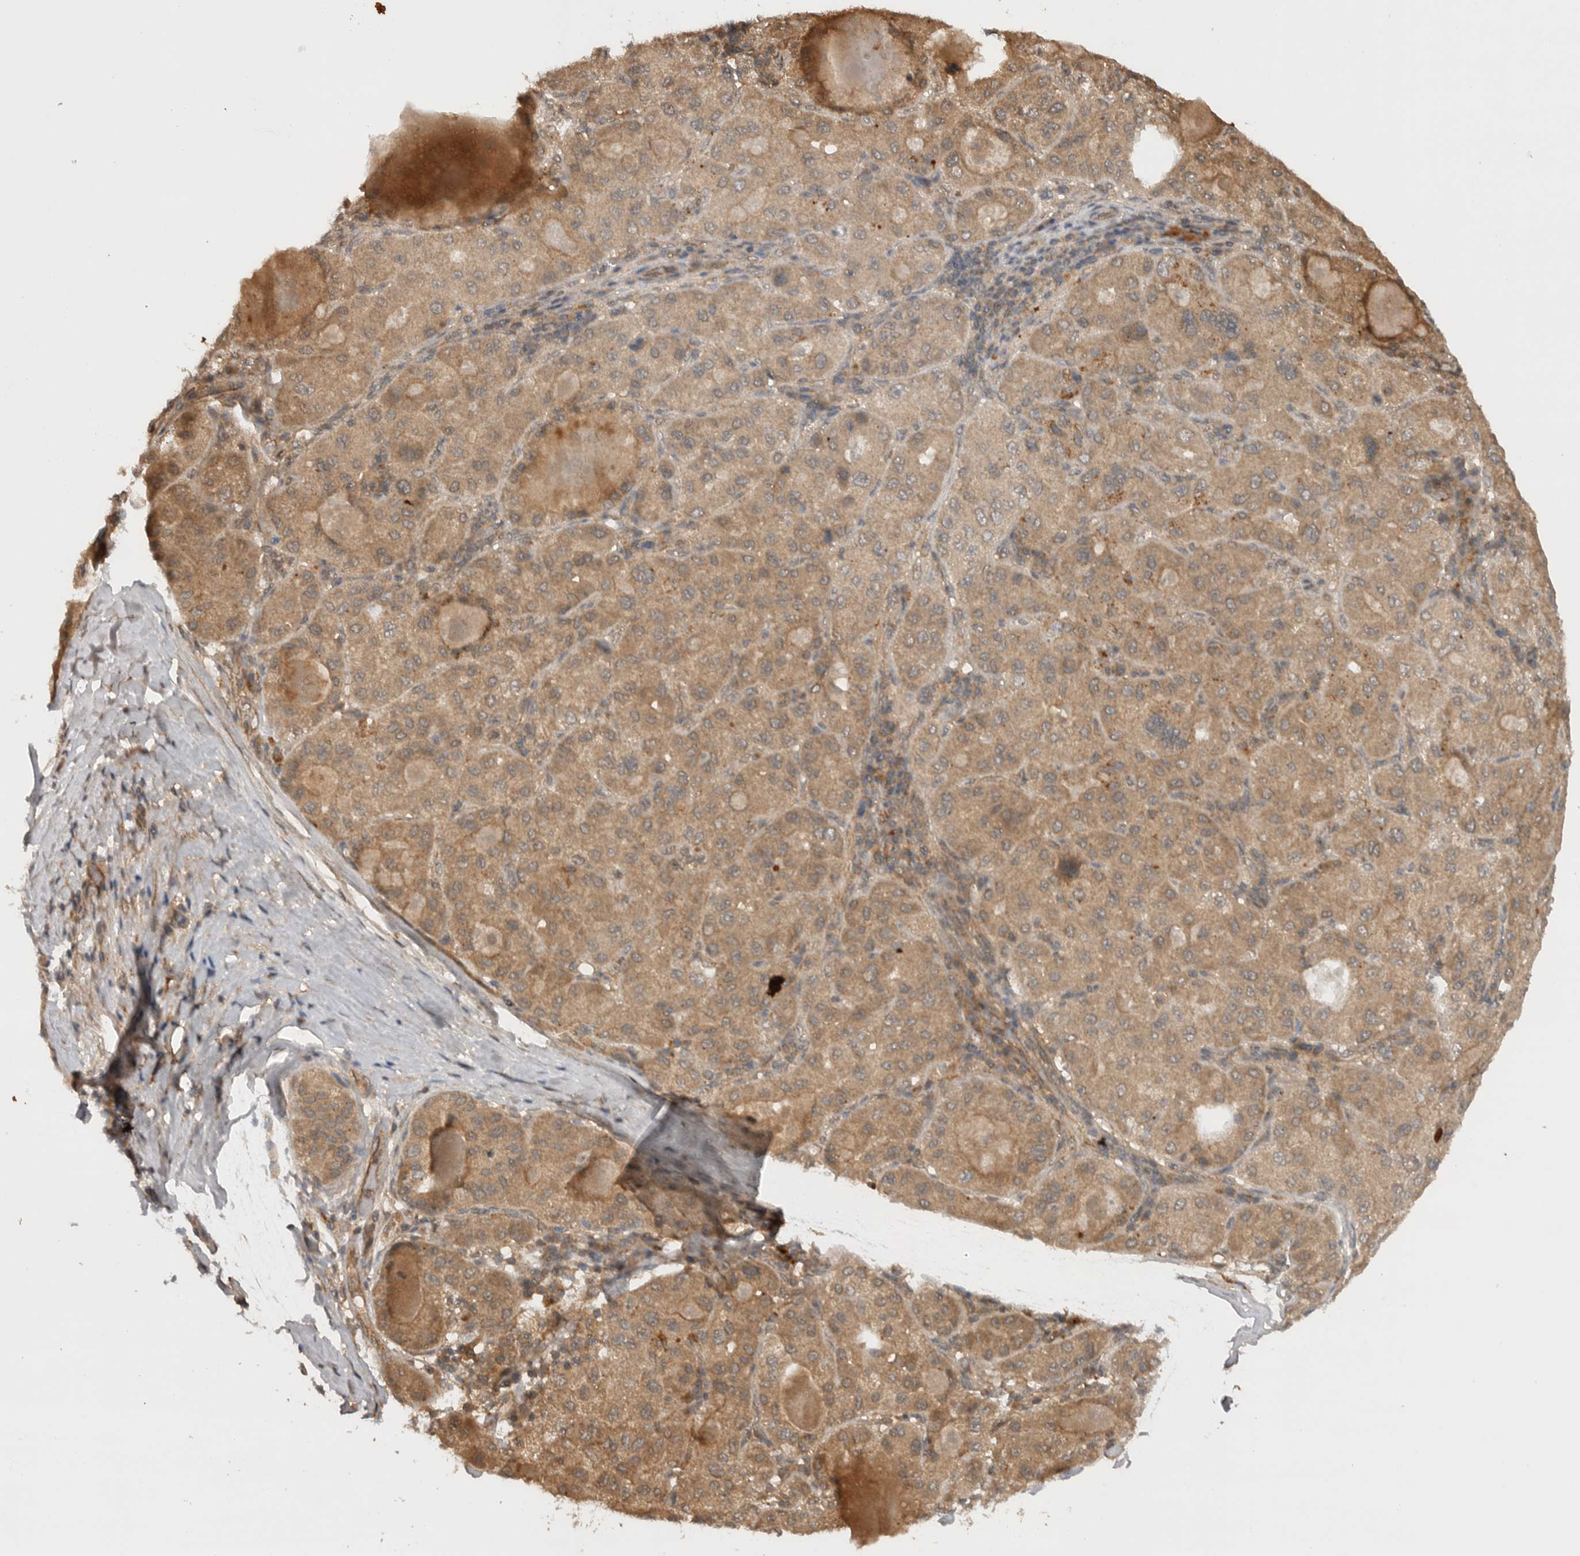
{"staining": {"intensity": "moderate", "quantity": ">75%", "location": "cytoplasmic/membranous"}, "tissue": "liver cancer", "cell_type": "Tumor cells", "image_type": "cancer", "snomed": [{"axis": "morphology", "description": "Carcinoma, Hepatocellular, NOS"}, {"axis": "topography", "description": "Liver"}], "caption": "This image demonstrates immunohistochemistry (IHC) staining of liver cancer, with medium moderate cytoplasmic/membranous expression in about >75% of tumor cells.", "gene": "PRDX4", "patient": {"sex": "male", "age": 80}}